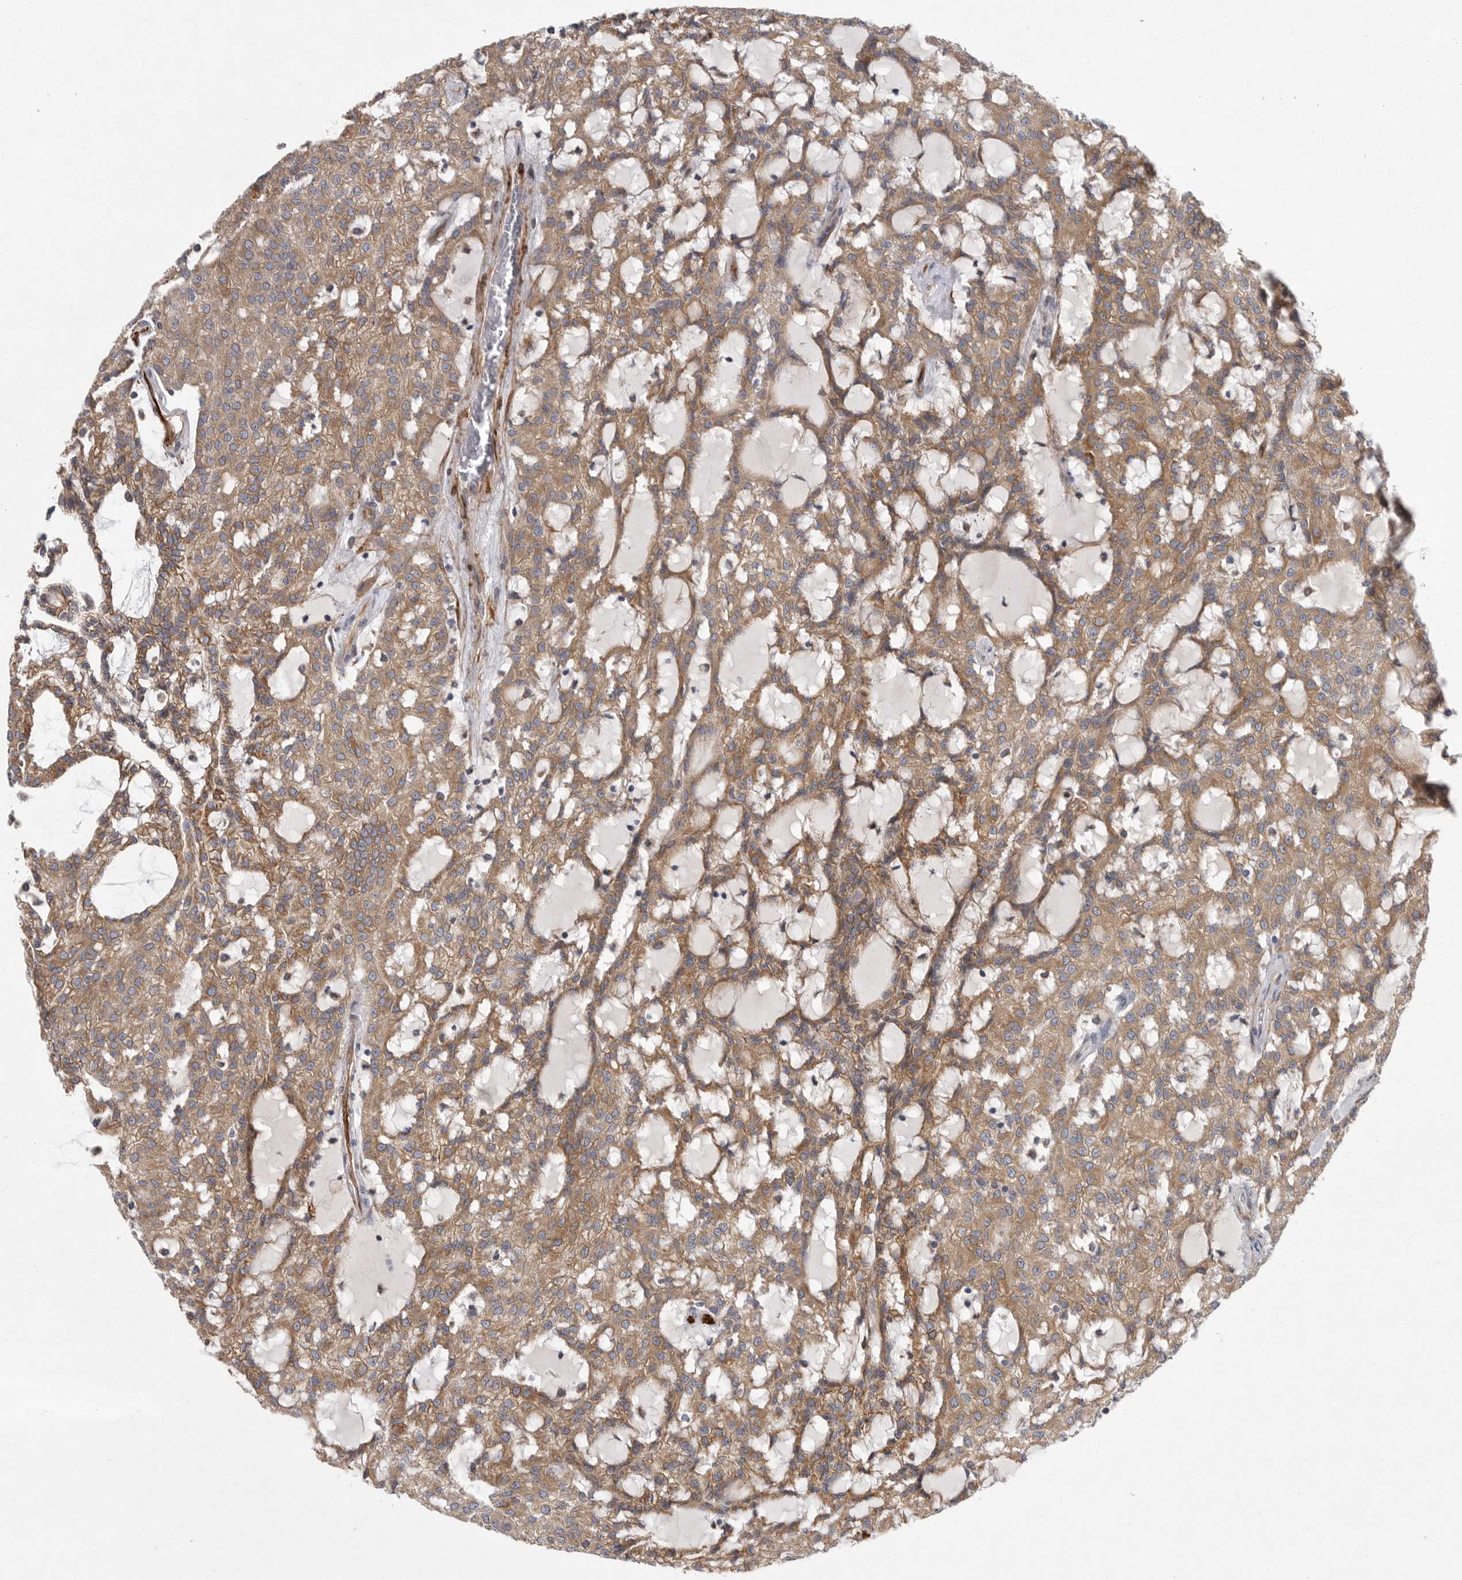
{"staining": {"intensity": "moderate", "quantity": ">75%", "location": "cytoplasmic/membranous"}, "tissue": "renal cancer", "cell_type": "Tumor cells", "image_type": "cancer", "snomed": [{"axis": "morphology", "description": "Adenocarcinoma, NOS"}, {"axis": "topography", "description": "Kidney"}], "caption": "High-power microscopy captured an IHC histopathology image of renal adenocarcinoma, revealing moderate cytoplasmic/membranous staining in approximately >75% of tumor cells.", "gene": "MINPP1", "patient": {"sex": "male", "age": 63}}